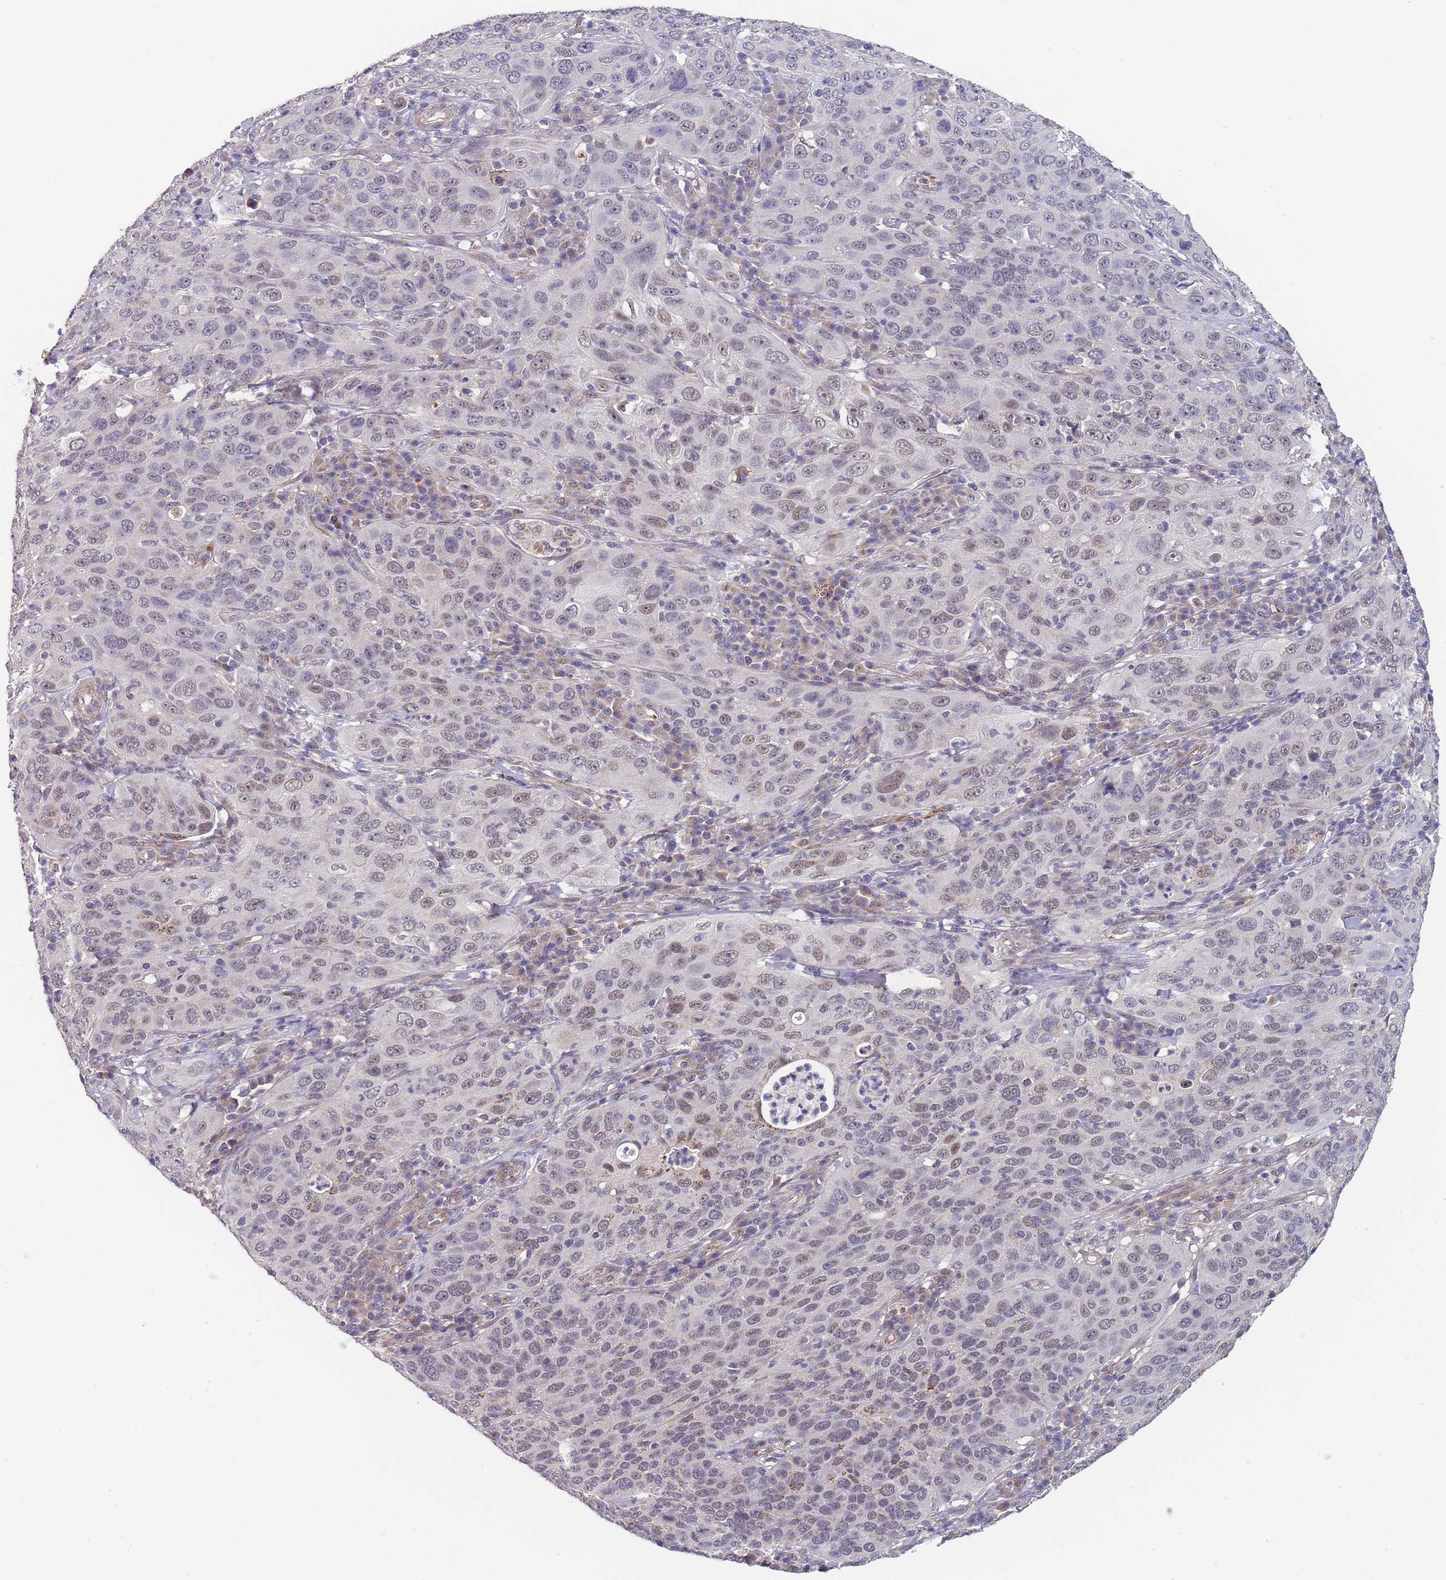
{"staining": {"intensity": "weak", "quantity": "25%-75%", "location": "nuclear"}, "tissue": "cervical cancer", "cell_type": "Tumor cells", "image_type": "cancer", "snomed": [{"axis": "morphology", "description": "Squamous cell carcinoma, NOS"}, {"axis": "topography", "description": "Cervix"}], "caption": "A high-resolution image shows IHC staining of cervical cancer, which demonstrates weak nuclear positivity in about 25%-75% of tumor cells.", "gene": "B4GALT4", "patient": {"sex": "female", "age": 36}}